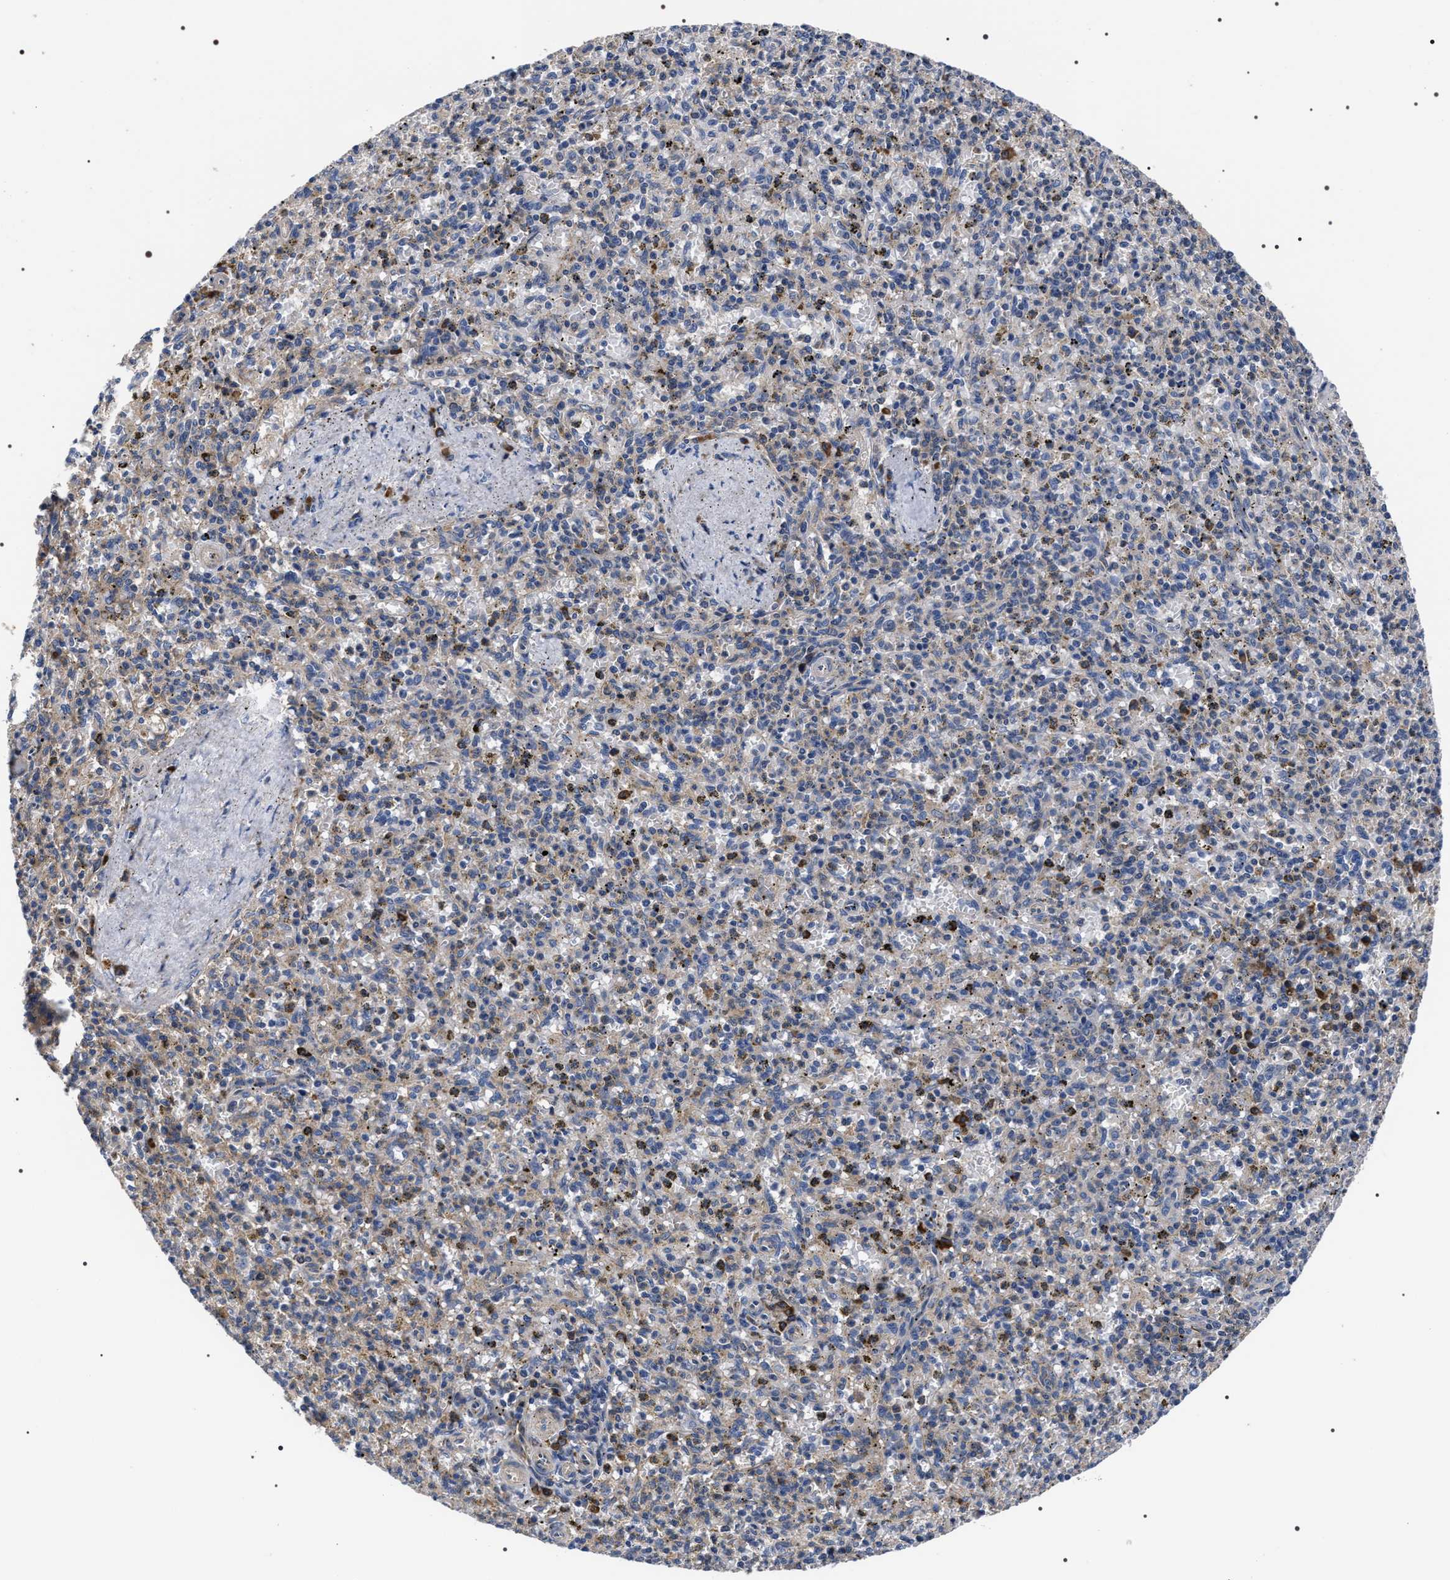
{"staining": {"intensity": "weak", "quantity": "25%-75%", "location": "cytoplasmic/membranous"}, "tissue": "spleen", "cell_type": "Cells in red pulp", "image_type": "normal", "snomed": [{"axis": "morphology", "description": "Normal tissue, NOS"}, {"axis": "topography", "description": "Spleen"}], "caption": "Cells in red pulp display weak cytoplasmic/membranous expression in approximately 25%-75% of cells in normal spleen.", "gene": "MIS18A", "patient": {"sex": "male", "age": 72}}